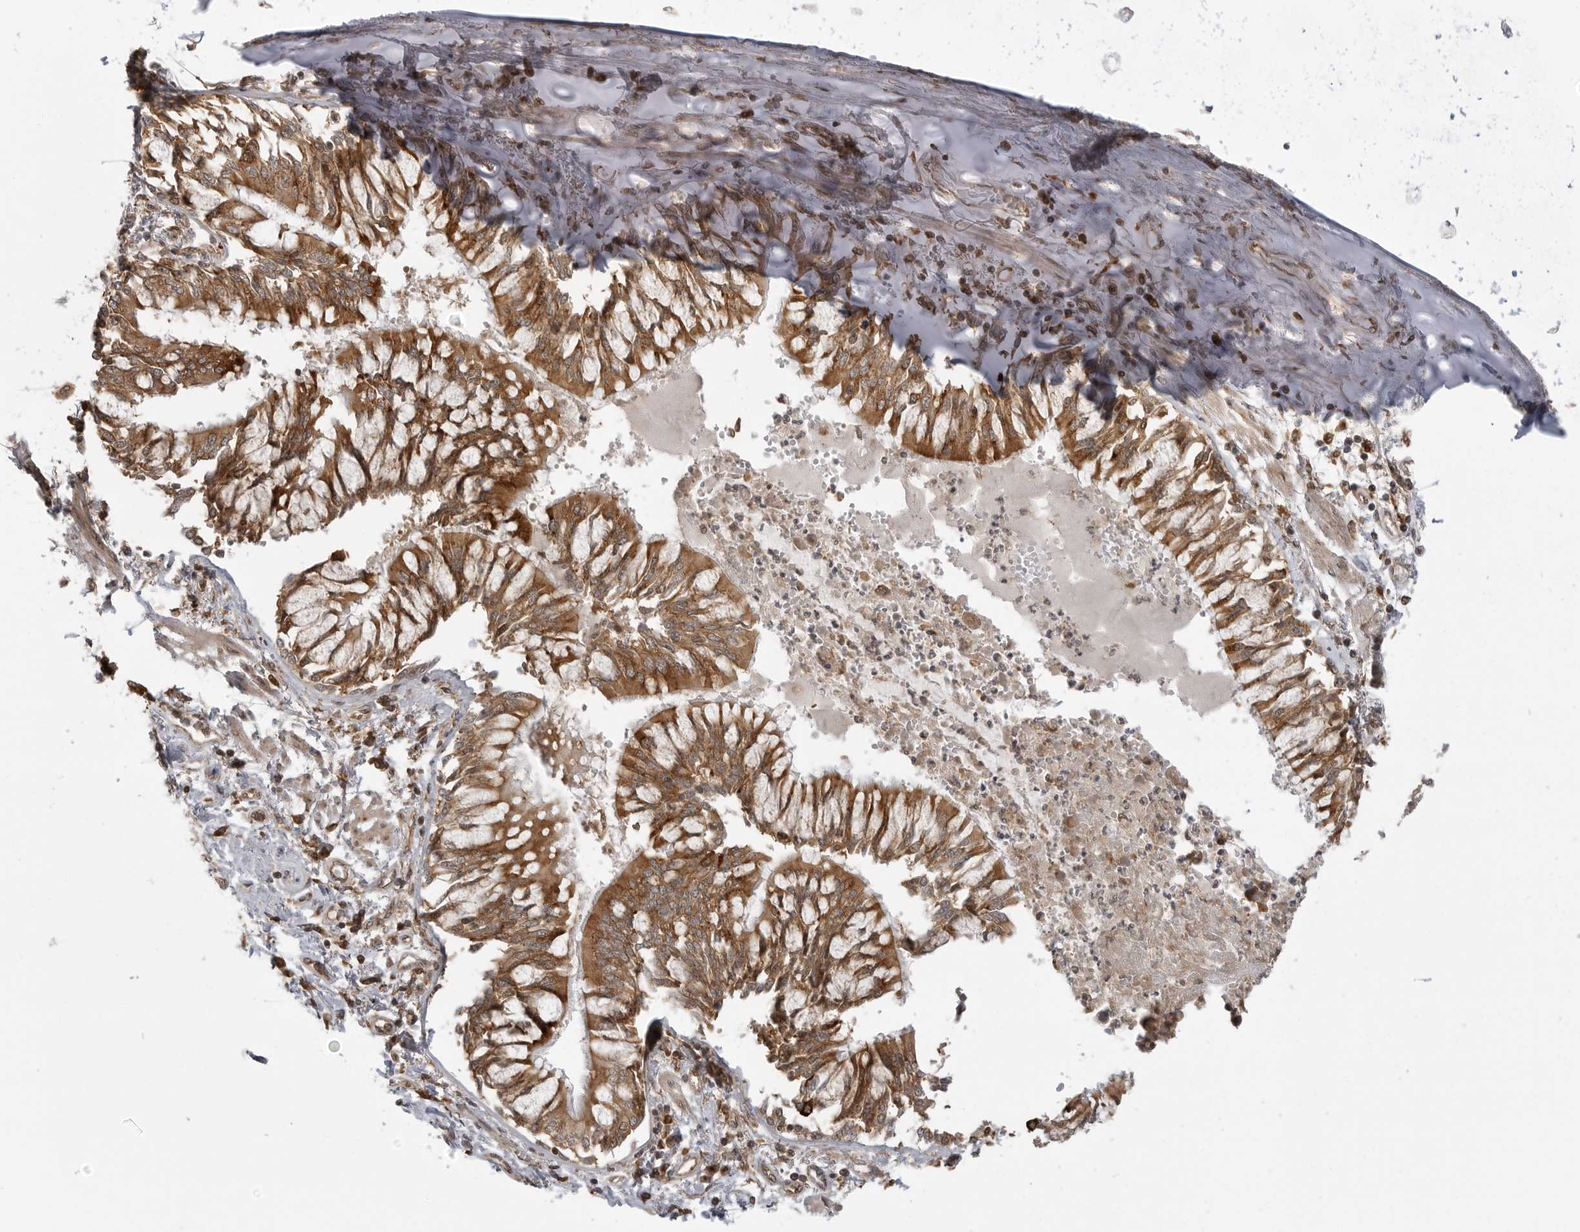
{"staining": {"intensity": "moderate", "quantity": ">75%", "location": "cytoplasmic/membranous"}, "tissue": "bronchus", "cell_type": "Respiratory epithelial cells", "image_type": "normal", "snomed": [{"axis": "morphology", "description": "Normal tissue, NOS"}, {"axis": "topography", "description": "Cartilage tissue"}, {"axis": "topography", "description": "Bronchus"}, {"axis": "topography", "description": "Lung"}], "caption": "Immunohistochemistry of unremarkable bronchus exhibits medium levels of moderate cytoplasmic/membranous positivity in about >75% of respiratory epithelial cells.", "gene": "FAT3", "patient": {"sex": "female", "age": 49}}